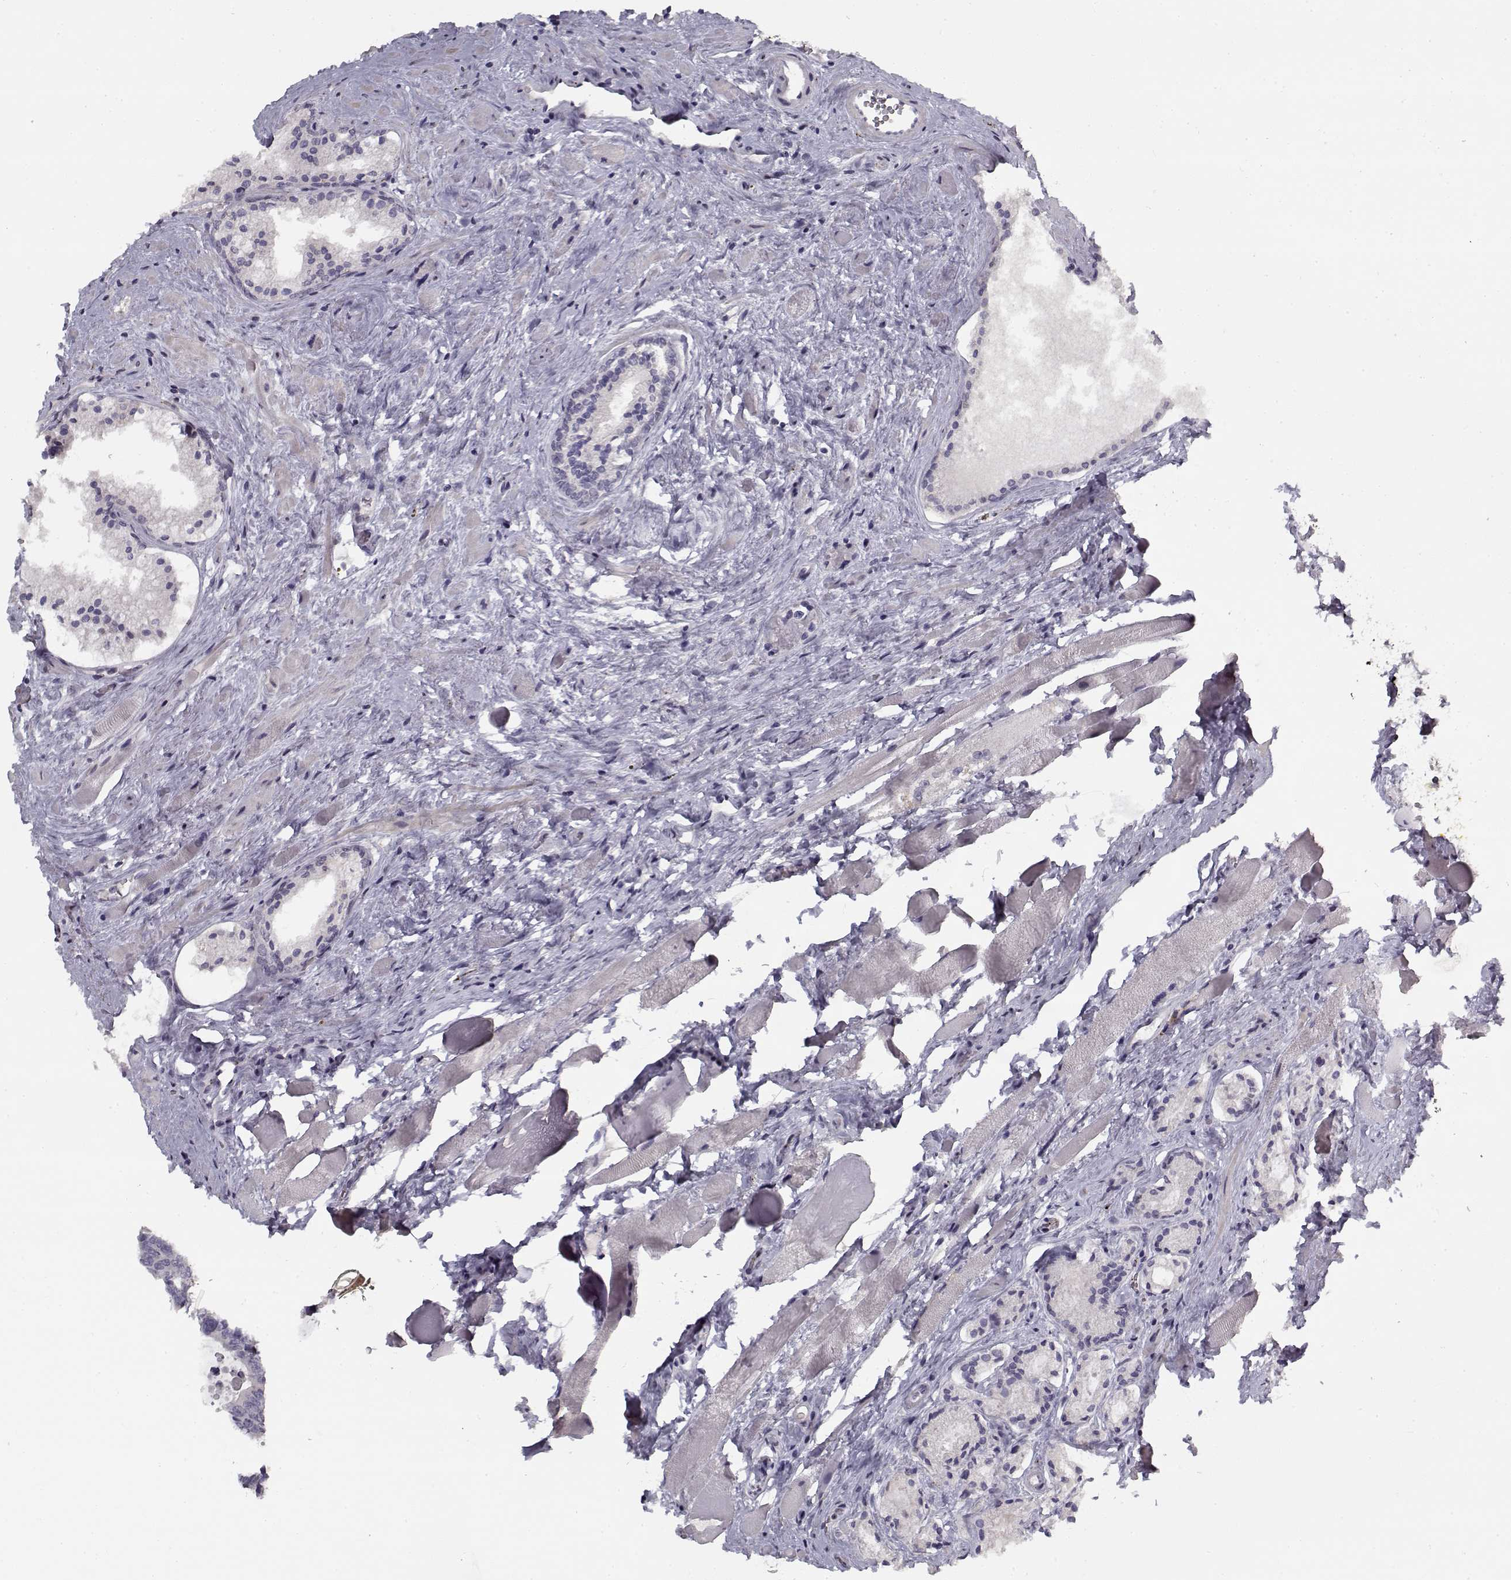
{"staining": {"intensity": "negative", "quantity": "none", "location": "none"}, "tissue": "prostate cancer", "cell_type": "Tumor cells", "image_type": "cancer", "snomed": [{"axis": "morphology", "description": "Adenocarcinoma, NOS"}, {"axis": "morphology", "description": "Adenocarcinoma, High grade"}, {"axis": "topography", "description": "Prostate"}], "caption": "This is a micrograph of IHC staining of prostate cancer, which shows no staining in tumor cells.", "gene": "SNCA", "patient": {"sex": "male", "age": 62}}